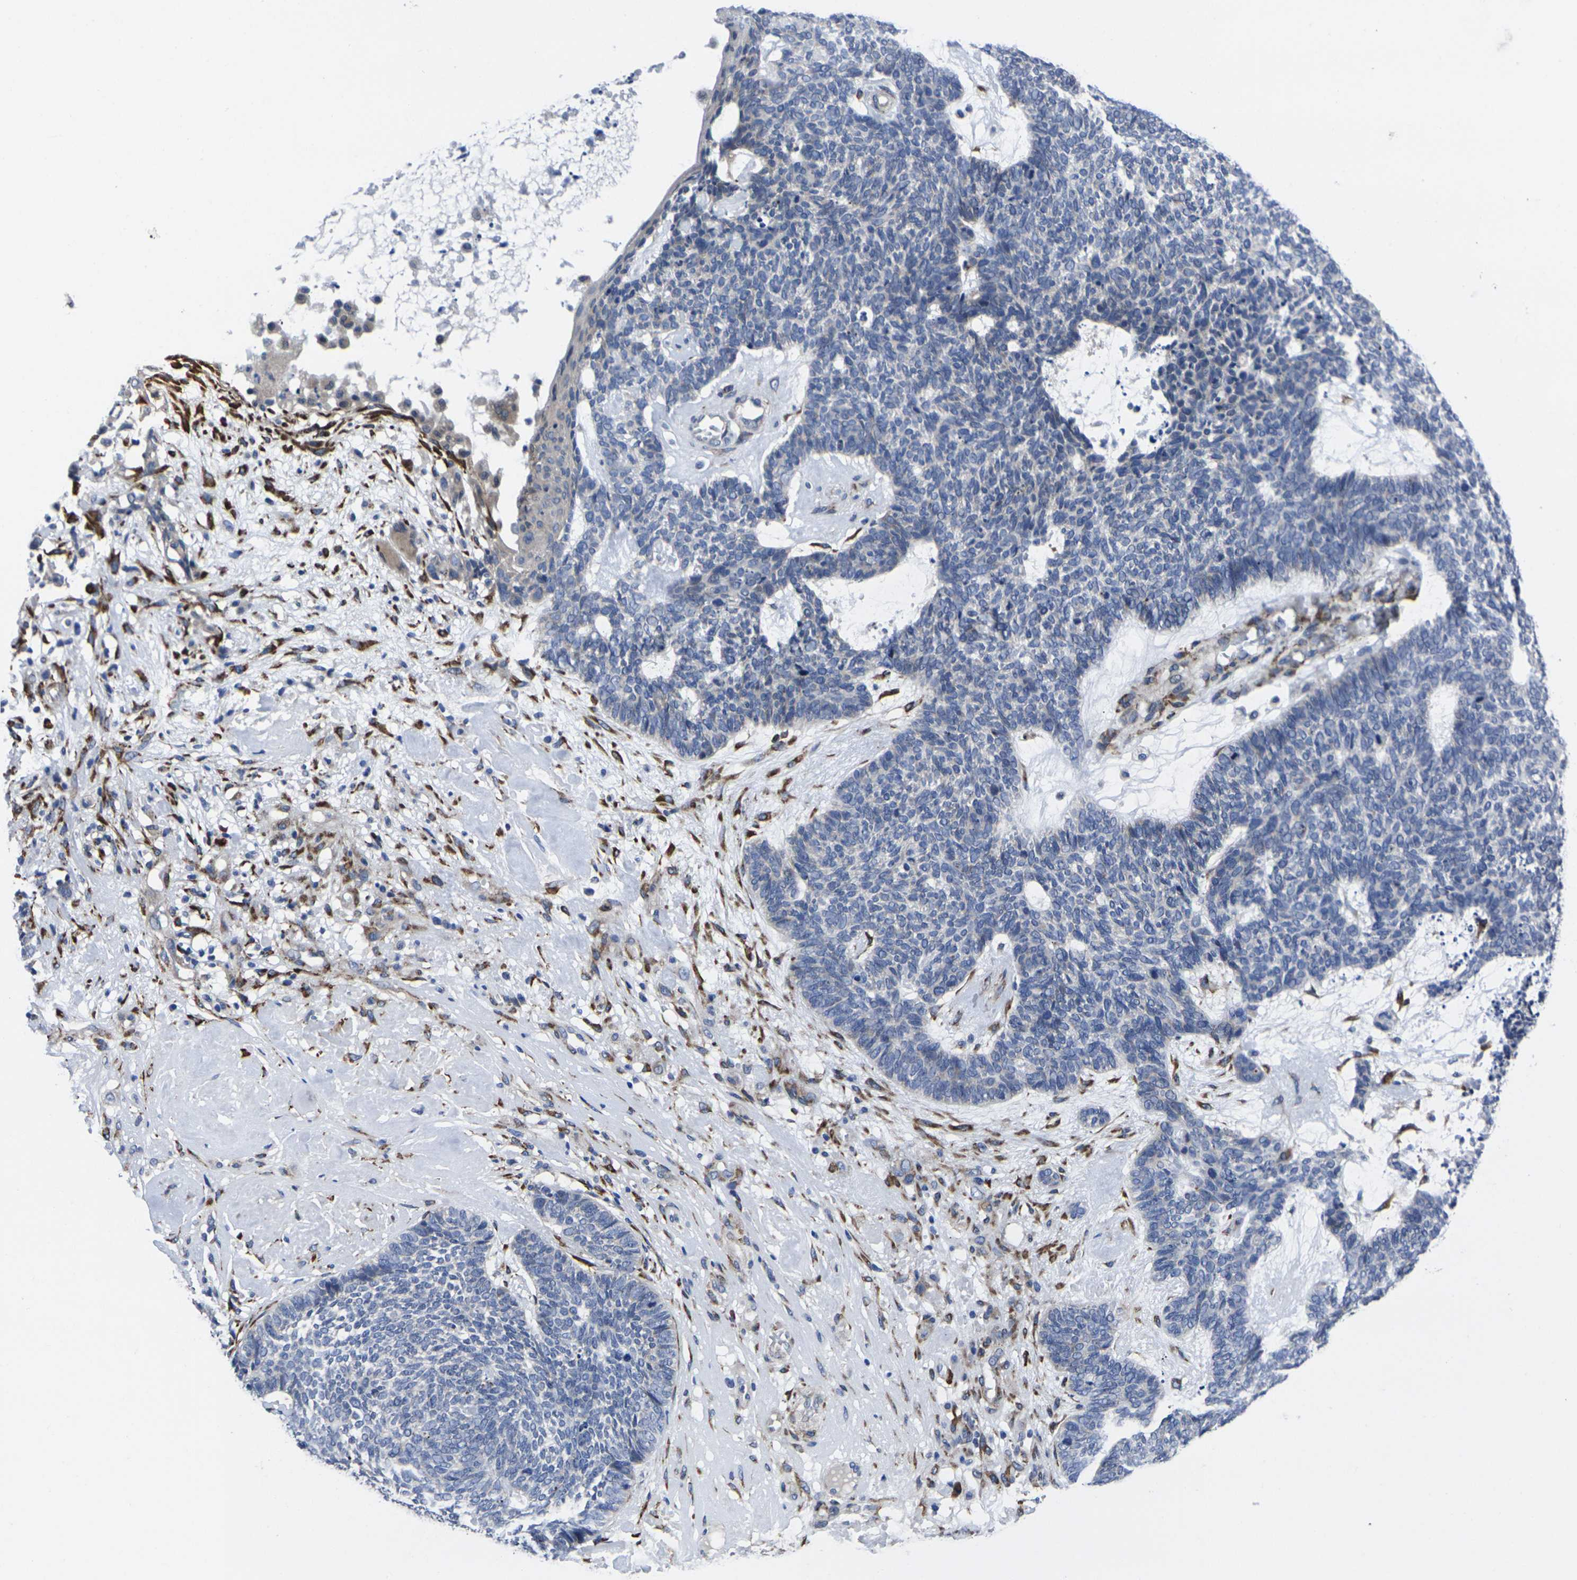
{"staining": {"intensity": "negative", "quantity": "none", "location": "none"}, "tissue": "skin cancer", "cell_type": "Tumor cells", "image_type": "cancer", "snomed": [{"axis": "morphology", "description": "Basal cell carcinoma"}, {"axis": "topography", "description": "Skin"}], "caption": "IHC histopathology image of neoplastic tissue: basal cell carcinoma (skin) stained with DAB exhibits no significant protein positivity in tumor cells. (DAB immunohistochemistry (IHC) visualized using brightfield microscopy, high magnification).", "gene": "CYP2C8", "patient": {"sex": "female", "age": 84}}